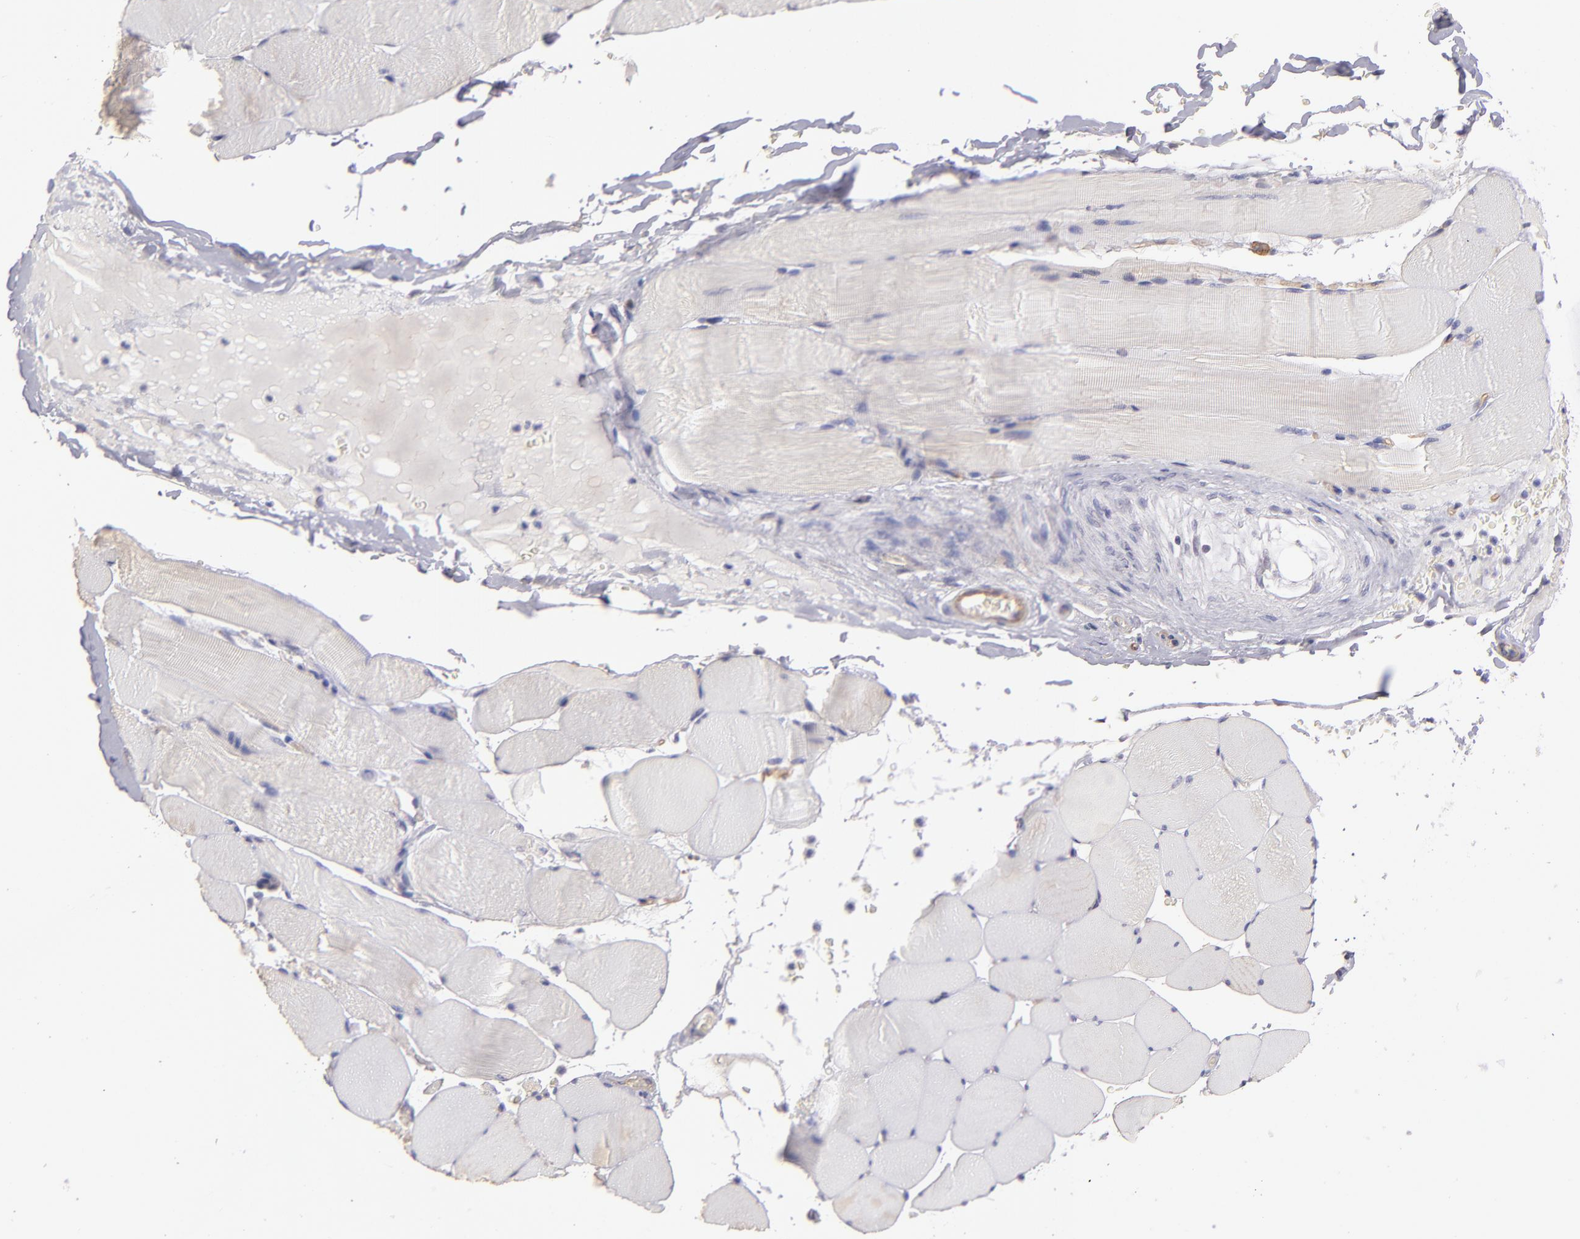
{"staining": {"intensity": "negative", "quantity": "none", "location": "none"}, "tissue": "skeletal muscle", "cell_type": "Myocytes", "image_type": "normal", "snomed": [{"axis": "morphology", "description": "Normal tissue, NOS"}, {"axis": "topography", "description": "Skeletal muscle"}], "caption": "This micrograph is of normal skeletal muscle stained with immunohistochemistry (IHC) to label a protein in brown with the nuclei are counter-stained blue. There is no positivity in myocytes. Brightfield microscopy of IHC stained with DAB (3,3'-diaminobenzidine) (brown) and hematoxylin (blue), captured at high magnification.", "gene": "THBD", "patient": {"sex": "male", "age": 62}}